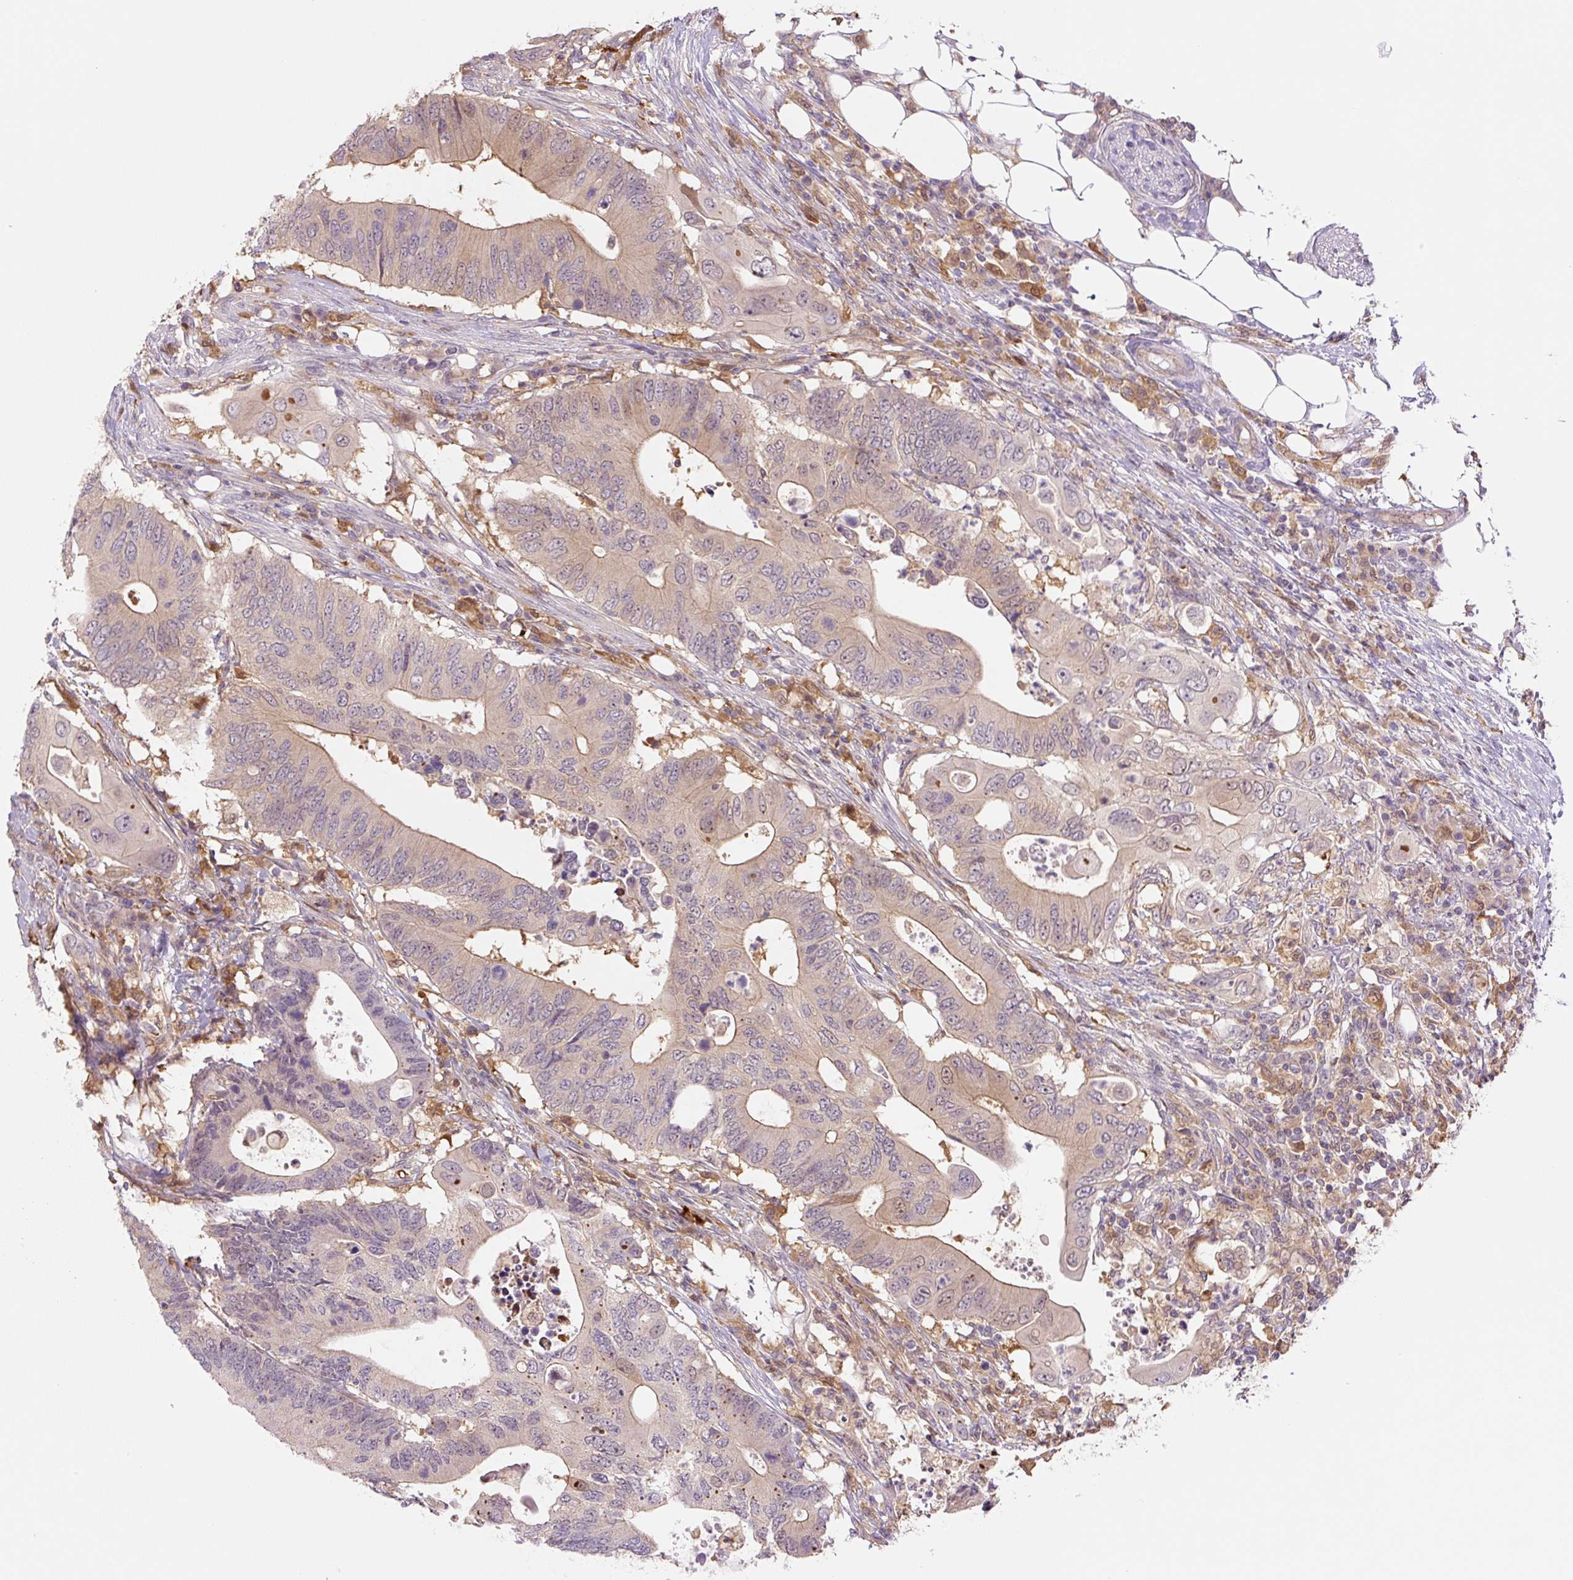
{"staining": {"intensity": "weak", "quantity": "25%-75%", "location": "cytoplasmic/membranous"}, "tissue": "colorectal cancer", "cell_type": "Tumor cells", "image_type": "cancer", "snomed": [{"axis": "morphology", "description": "Adenocarcinoma, NOS"}, {"axis": "topography", "description": "Colon"}], "caption": "IHC (DAB (3,3'-diaminobenzidine)) staining of human colorectal adenocarcinoma reveals weak cytoplasmic/membranous protein staining in approximately 25%-75% of tumor cells.", "gene": "SPSB2", "patient": {"sex": "male", "age": 71}}